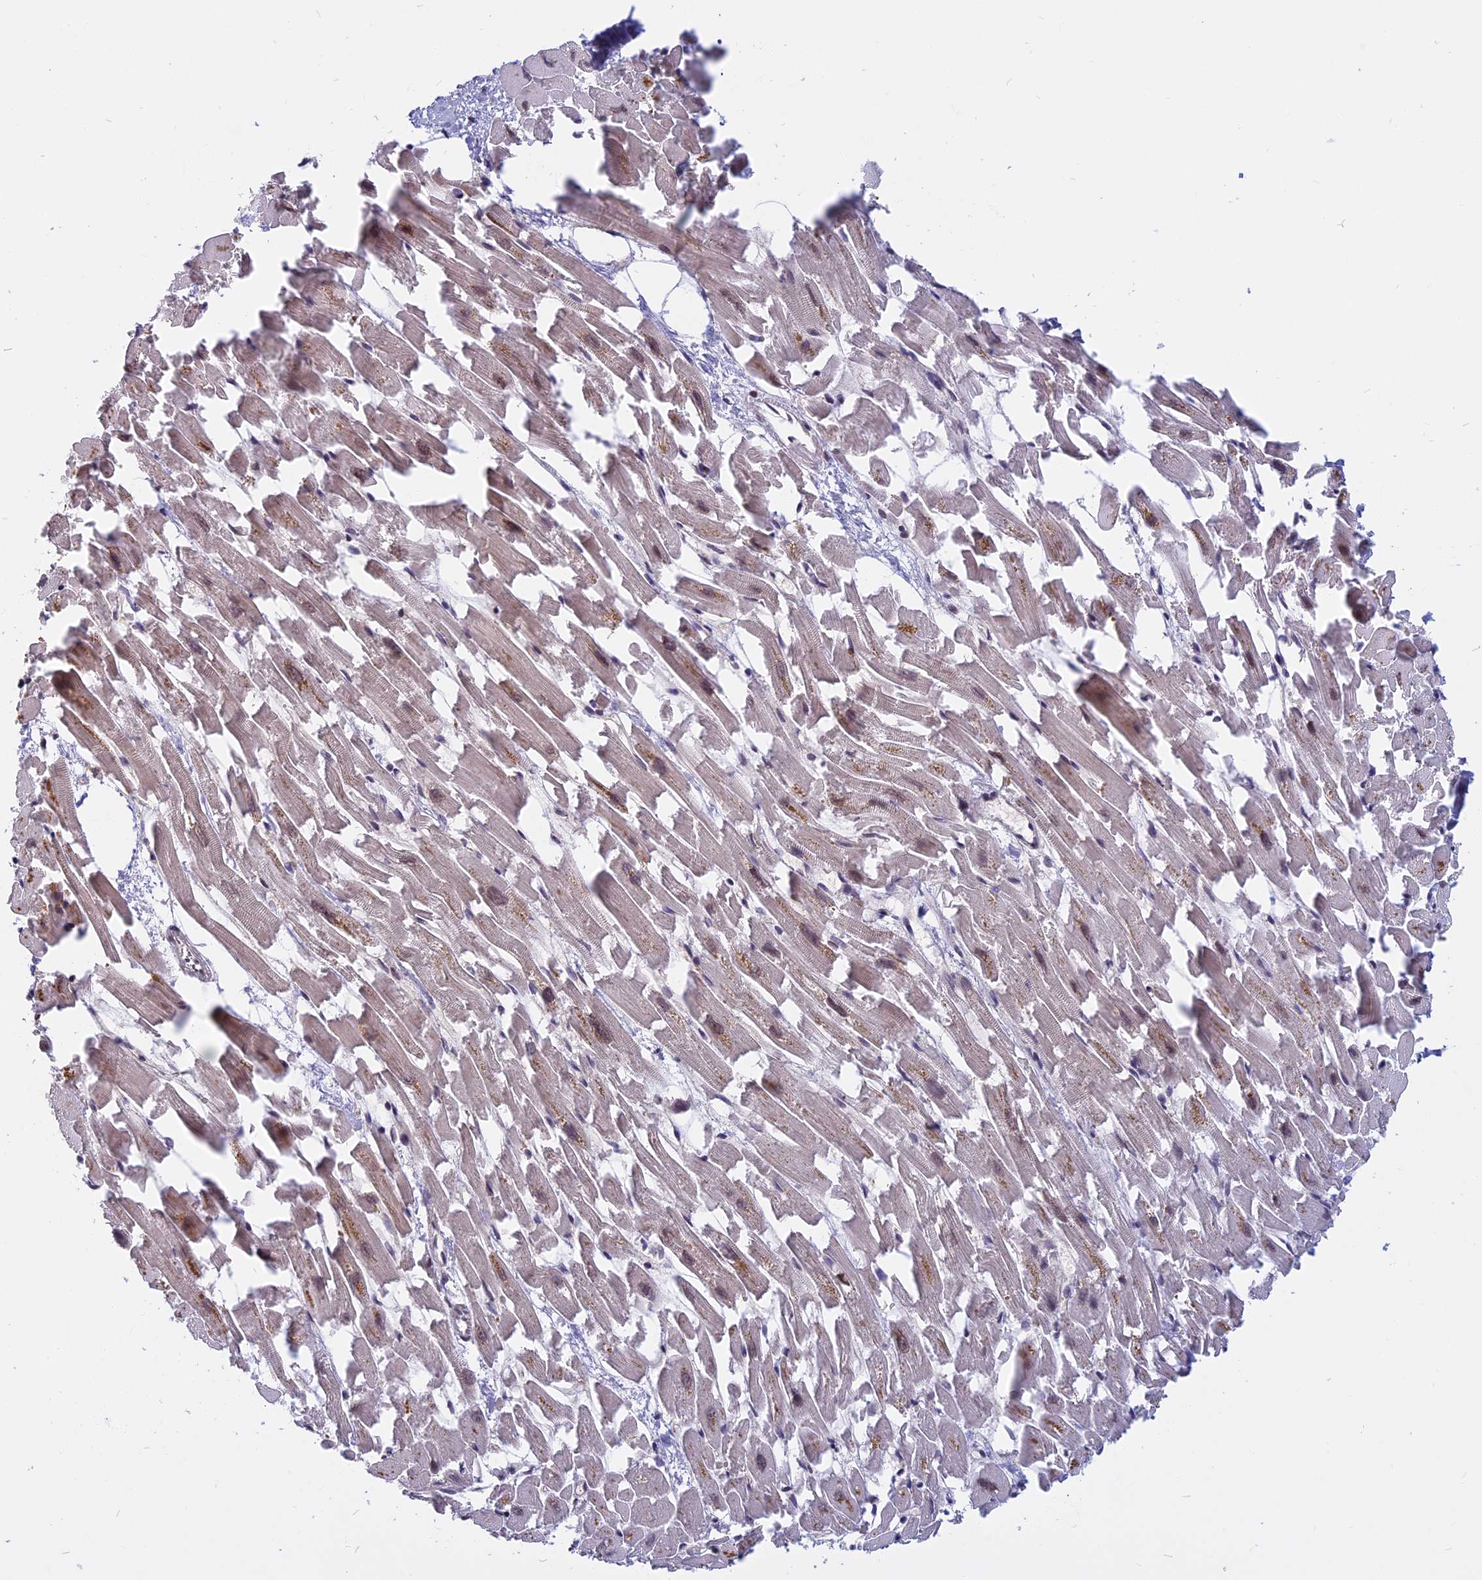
{"staining": {"intensity": "moderate", "quantity": "25%-75%", "location": "cytoplasmic/membranous,nuclear"}, "tissue": "heart muscle", "cell_type": "Cardiomyocytes", "image_type": "normal", "snomed": [{"axis": "morphology", "description": "Normal tissue, NOS"}, {"axis": "topography", "description": "Heart"}], "caption": "Protein staining exhibits moderate cytoplasmic/membranous,nuclear expression in approximately 25%-75% of cardiomyocytes in normal heart muscle. (DAB (3,3'-diaminobenzidine) IHC, brown staining for protein, blue staining for nuclei).", "gene": "CCDC113", "patient": {"sex": "female", "age": 64}}